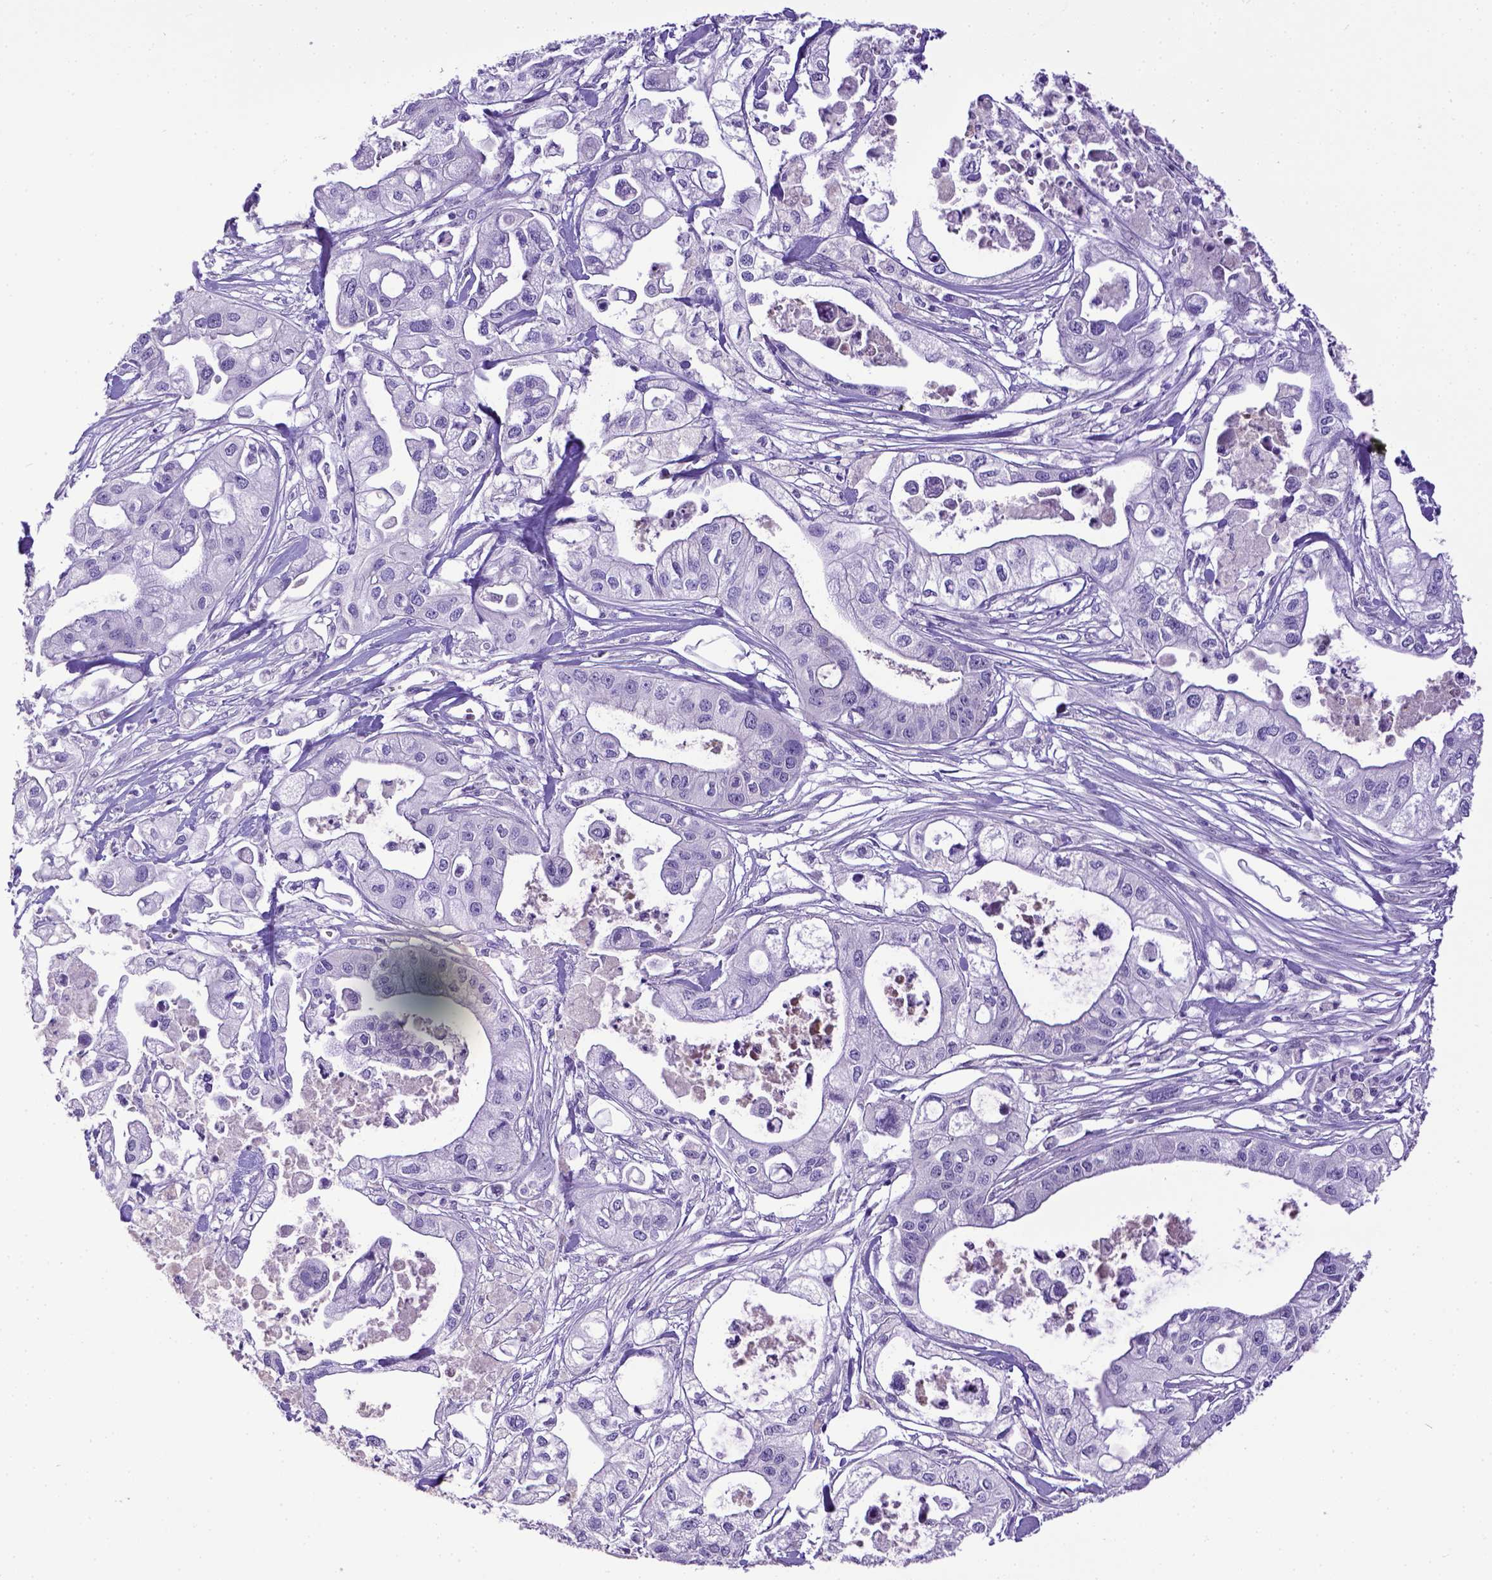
{"staining": {"intensity": "negative", "quantity": "none", "location": "none"}, "tissue": "pancreatic cancer", "cell_type": "Tumor cells", "image_type": "cancer", "snomed": [{"axis": "morphology", "description": "Adenocarcinoma, NOS"}, {"axis": "topography", "description": "Pancreas"}], "caption": "High power microscopy micrograph of an IHC photomicrograph of pancreatic adenocarcinoma, revealing no significant expression in tumor cells.", "gene": "ESR1", "patient": {"sex": "male", "age": 70}}